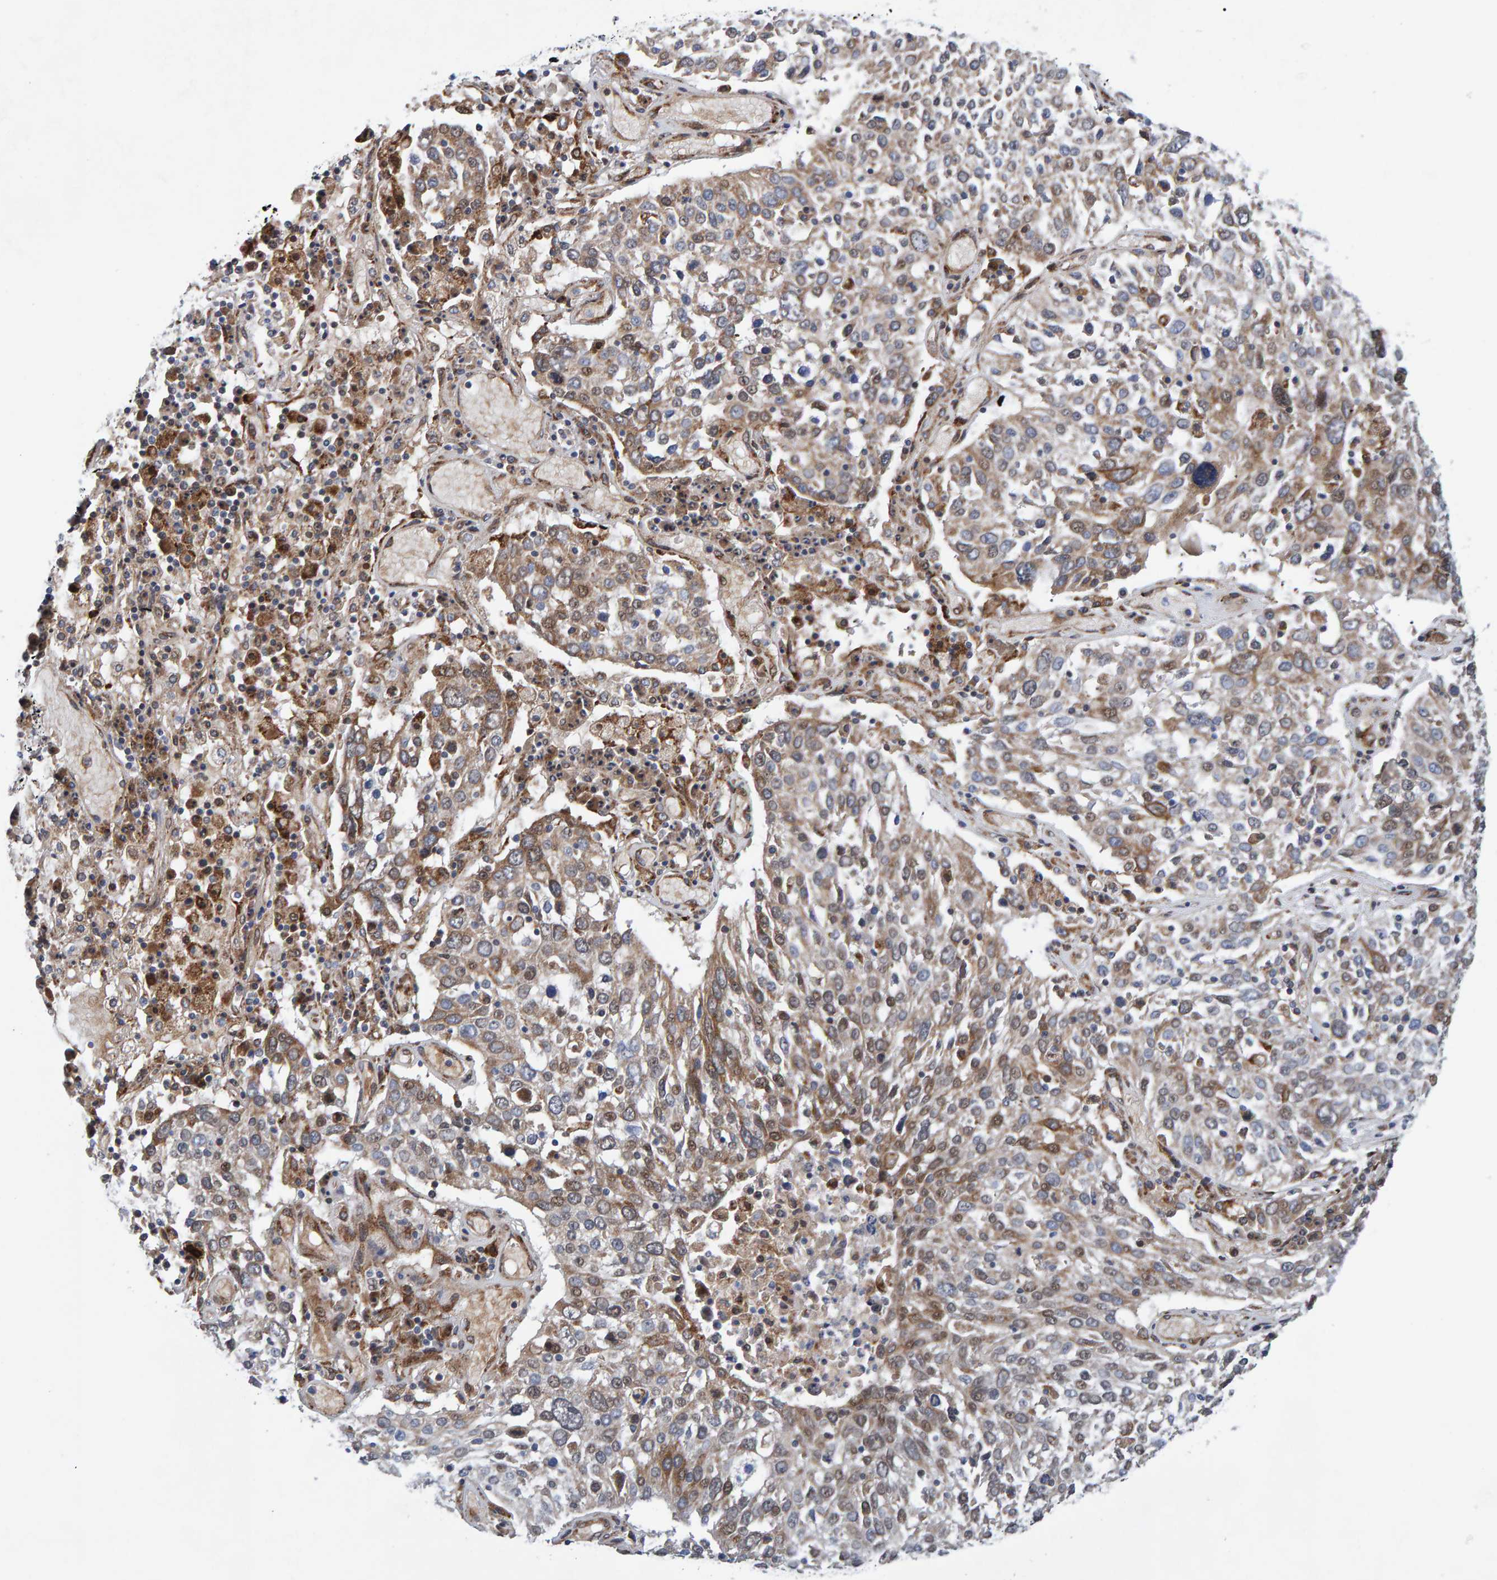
{"staining": {"intensity": "moderate", "quantity": "25%-75%", "location": "cytoplasmic/membranous"}, "tissue": "lung cancer", "cell_type": "Tumor cells", "image_type": "cancer", "snomed": [{"axis": "morphology", "description": "Squamous cell carcinoma, NOS"}, {"axis": "topography", "description": "Lung"}], "caption": "Lung cancer stained with immunohistochemistry (IHC) exhibits moderate cytoplasmic/membranous staining in approximately 25%-75% of tumor cells.", "gene": "MFSD6L", "patient": {"sex": "male", "age": 65}}